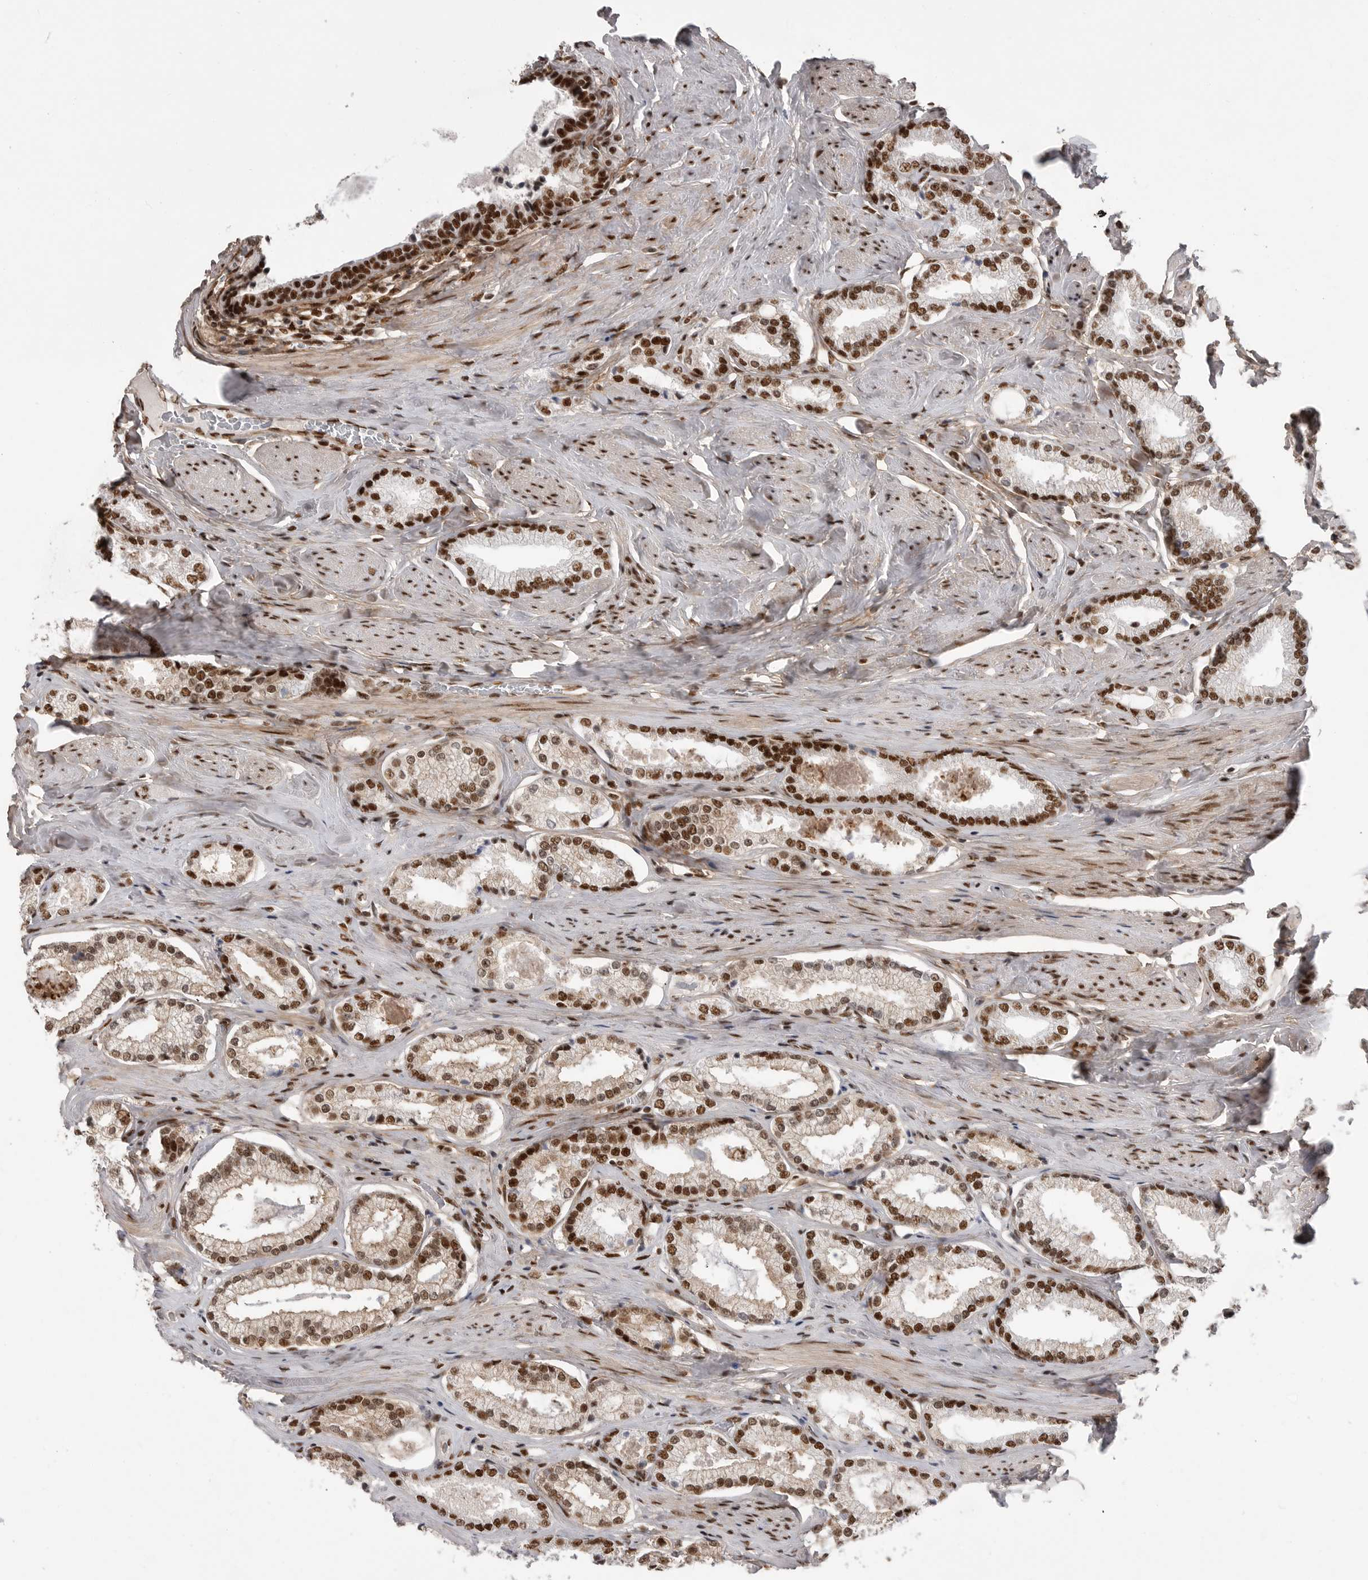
{"staining": {"intensity": "strong", "quantity": ">75%", "location": "nuclear"}, "tissue": "prostate cancer", "cell_type": "Tumor cells", "image_type": "cancer", "snomed": [{"axis": "morphology", "description": "Adenocarcinoma, Low grade"}, {"axis": "topography", "description": "Prostate"}], "caption": "A high amount of strong nuclear staining is appreciated in approximately >75% of tumor cells in adenocarcinoma (low-grade) (prostate) tissue.", "gene": "PPP1R8", "patient": {"sex": "male", "age": 71}}